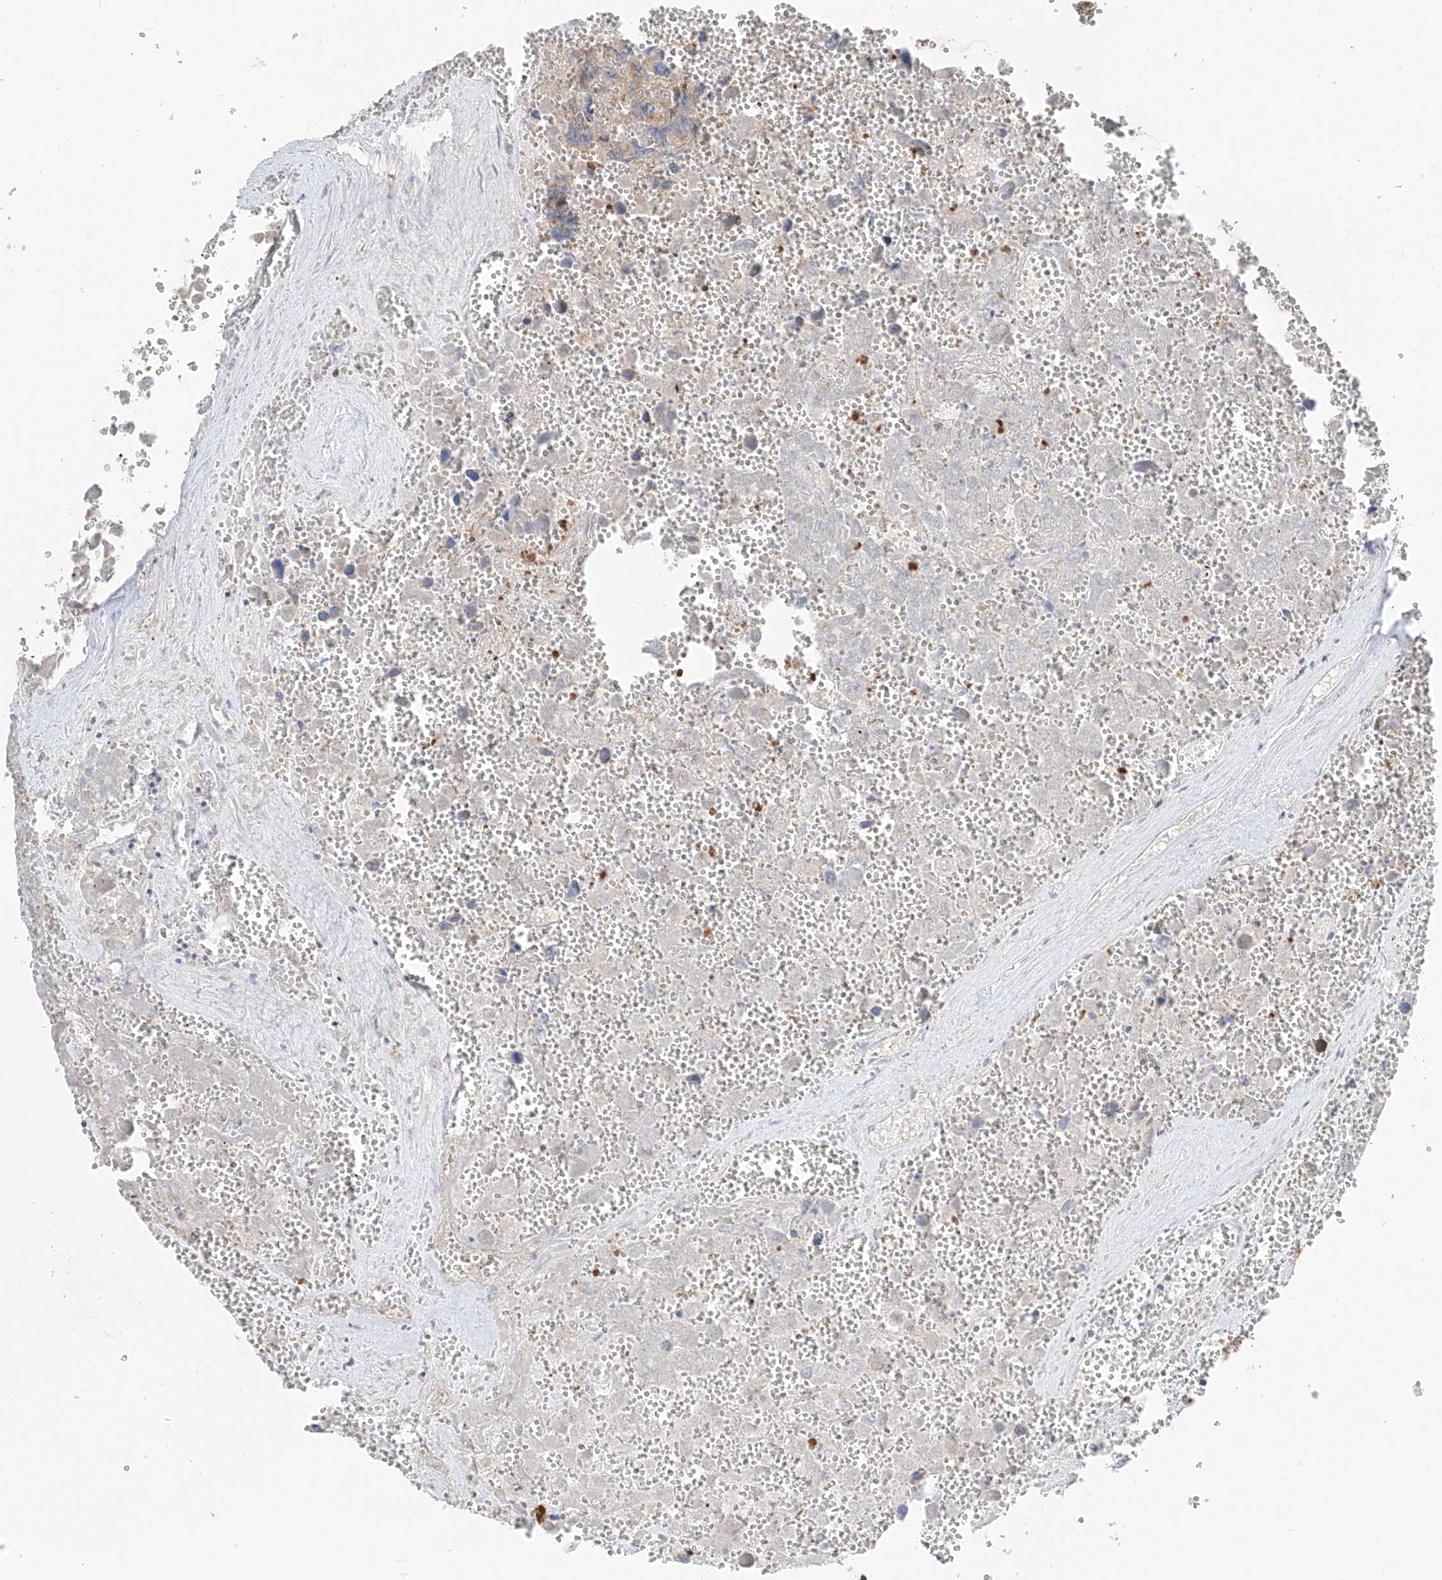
{"staining": {"intensity": "weak", "quantity": "<25%", "location": "cytoplasmic/membranous"}, "tissue": "testis cancer", "cell_type": "Tumor cells", "image_type": "cancer", "snomed": [{"axis": "morphology", "description": "Carcinoma, Embryonal, NOS"}, {"axis": "topography", "description": "Testis"}], "caption": "This is an IHC image of embryonal carcinoma (testis). There is no positivity in tumor cells.", "gene": "ETHE1", "patient": {"sex": "male", "age": 31}}